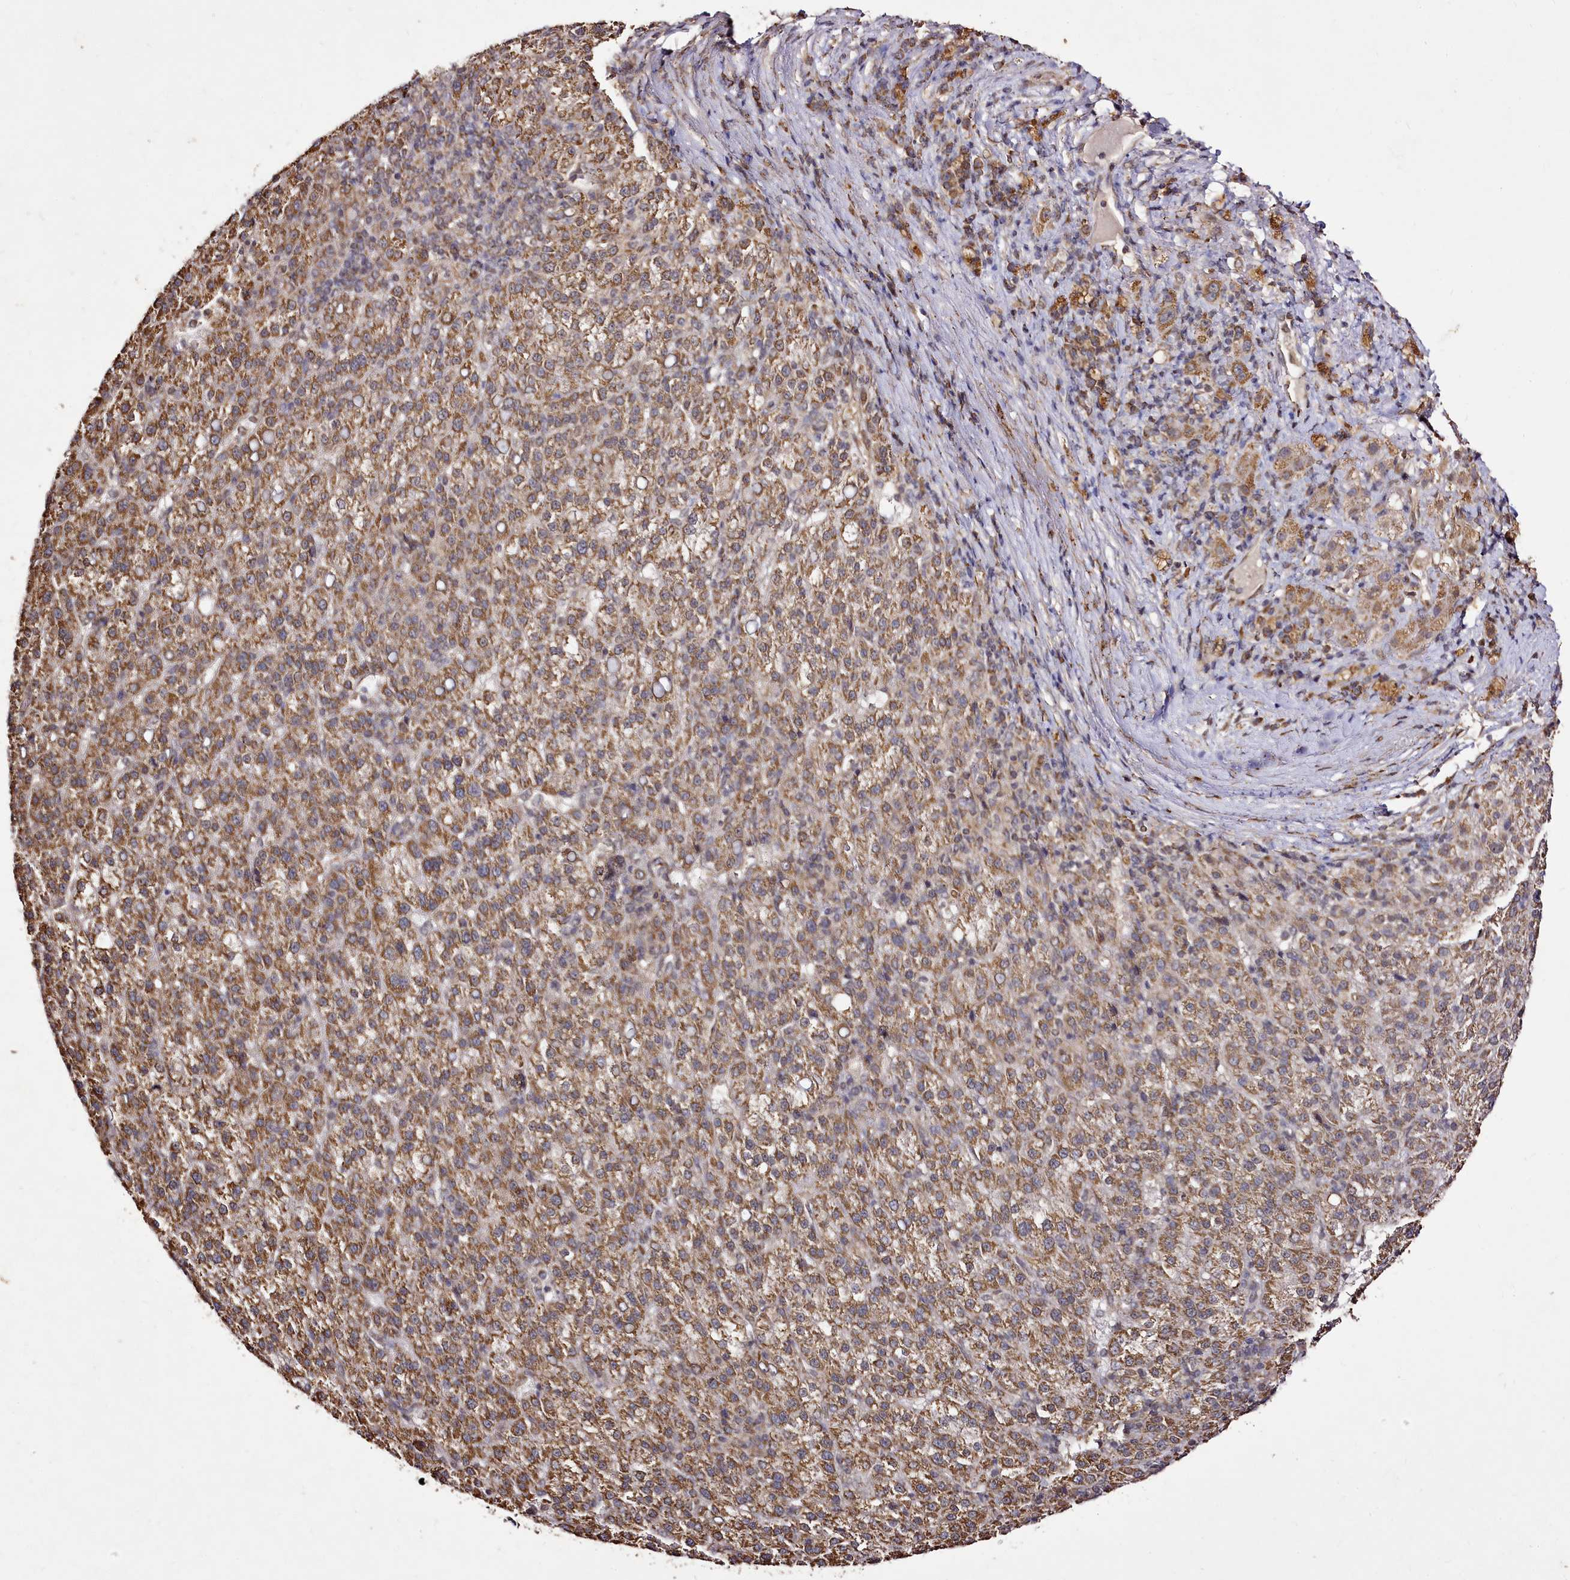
{"staining": {"intensity": "moderate", "quantity": ">75%", "location": "cytoplasmic/membranous"}, "tissue": "liver cancer", "cell_type": "Tumor cells", "image_type": "cancer", "snomed": [{"axis": "morphology", "description": "Carcinoma, Hepatocellular, NOS"}, {"axis": "topography", "description": "Liver"}], "caption": "A histopathology image of liver cancer (hepatocellular carcinoma) stained for a protein displays moderate cytoplasmic/membranous brown staining in tumor cells. (Stains: DAB in brown, nuclei in blue, Microscopy: brightfield microscopy at high magnification).", "gene": "EDIL3", "patient": {"sex": "female", "age": 58}}